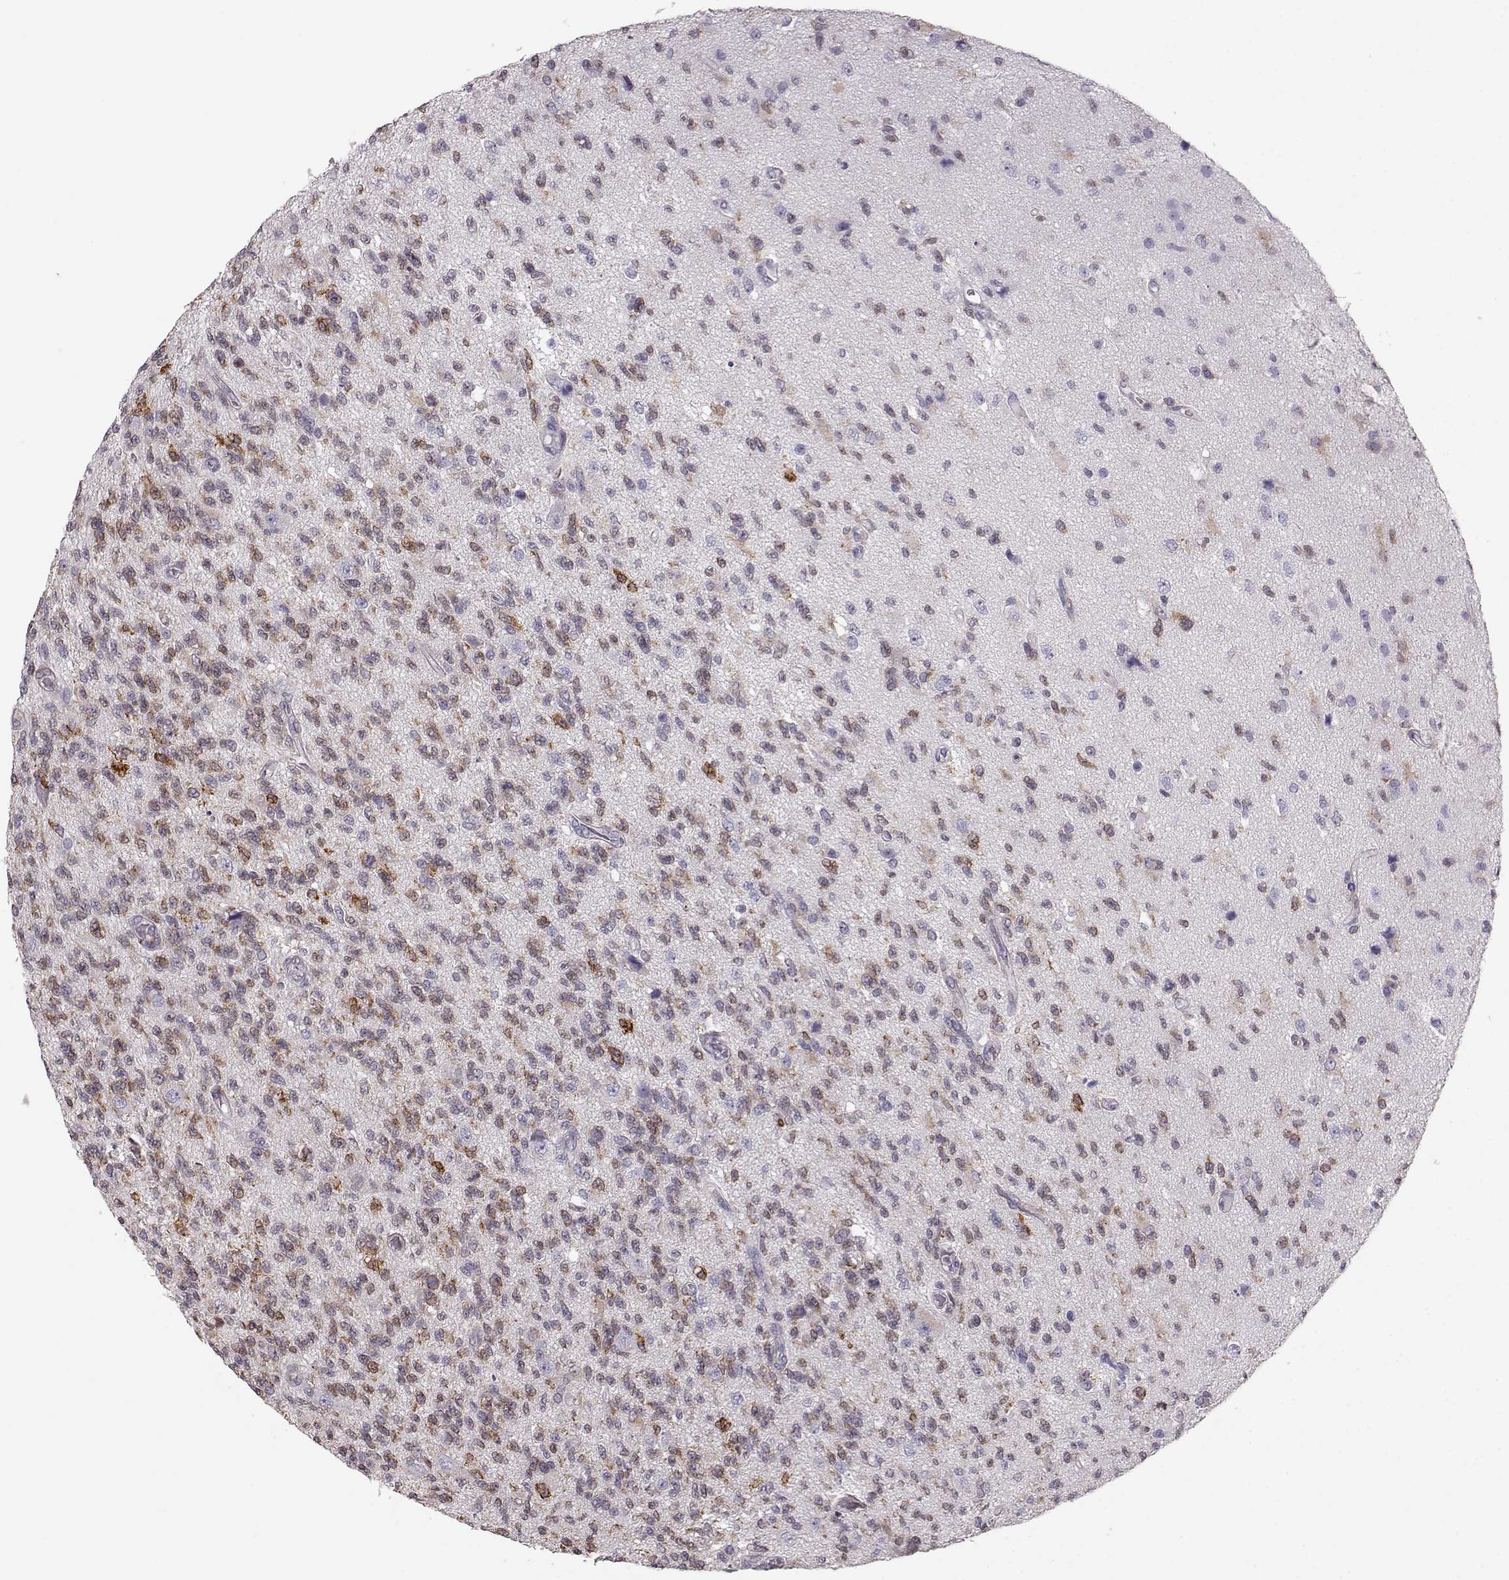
{"staining": {"intensity": "moderate", "quantity": "<25%", "location": "cytoplasmic/membranous"}, "tissue": "glioma", "cell_type": "Tumor cells", "image_type": "cancer", "snomed": [{"axis": "morphology", "description": "Glioma, malignant, High grade"}, {"axis": "topography", "description": "Brain"}], "caption": "Malignant high-grade glioma stained for a protein (brown) exhibits moderate cytoplasmic/membranous positive expression in approximately <25% of tumor cells.", "gene": "ELOVL5", "patient": {"sex": "male", "age": 56}}